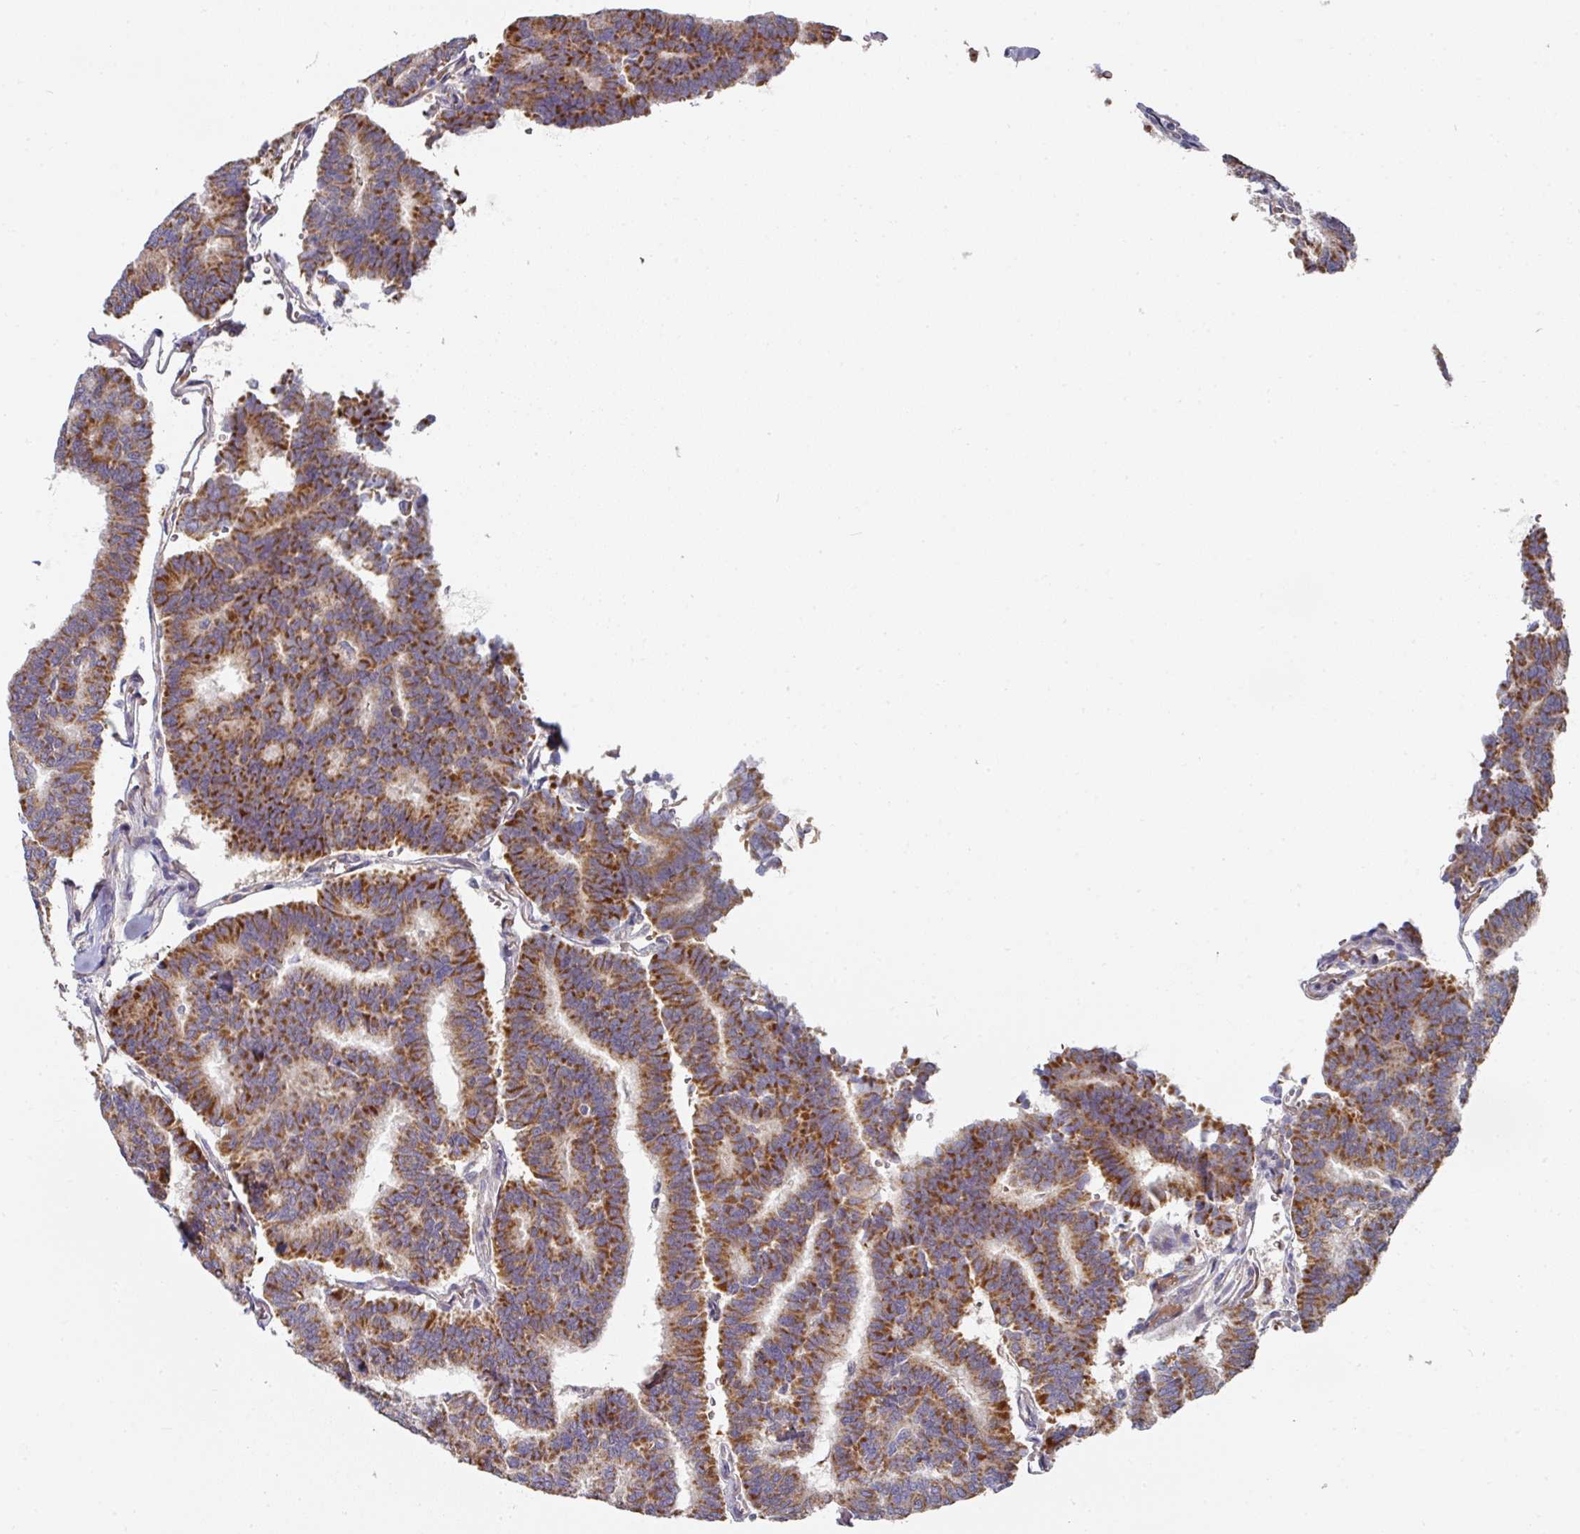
{"staining": {"intensity": "strong", "quantity": ">75%", "location": "cytoplasmic/membranous"}, "tissue": "thyroid cancer", "cell_type": "Tumor cells", "image_type": "cancer", "snomed": [{"axis": "morphology", "description": "Papillary adenocarcinoma, NOS"}, {"axis": "topography", "description": "Thyroid gland"}], "caption": "Thyroid cancer (papillary adenocarcinoma) stained with IHC demonstrates strong cytoplasmic/membranous expression in about >75% of tumor cells.", "gene": "PYROXD2", "patient": {"sex": "female", "age": 35}}